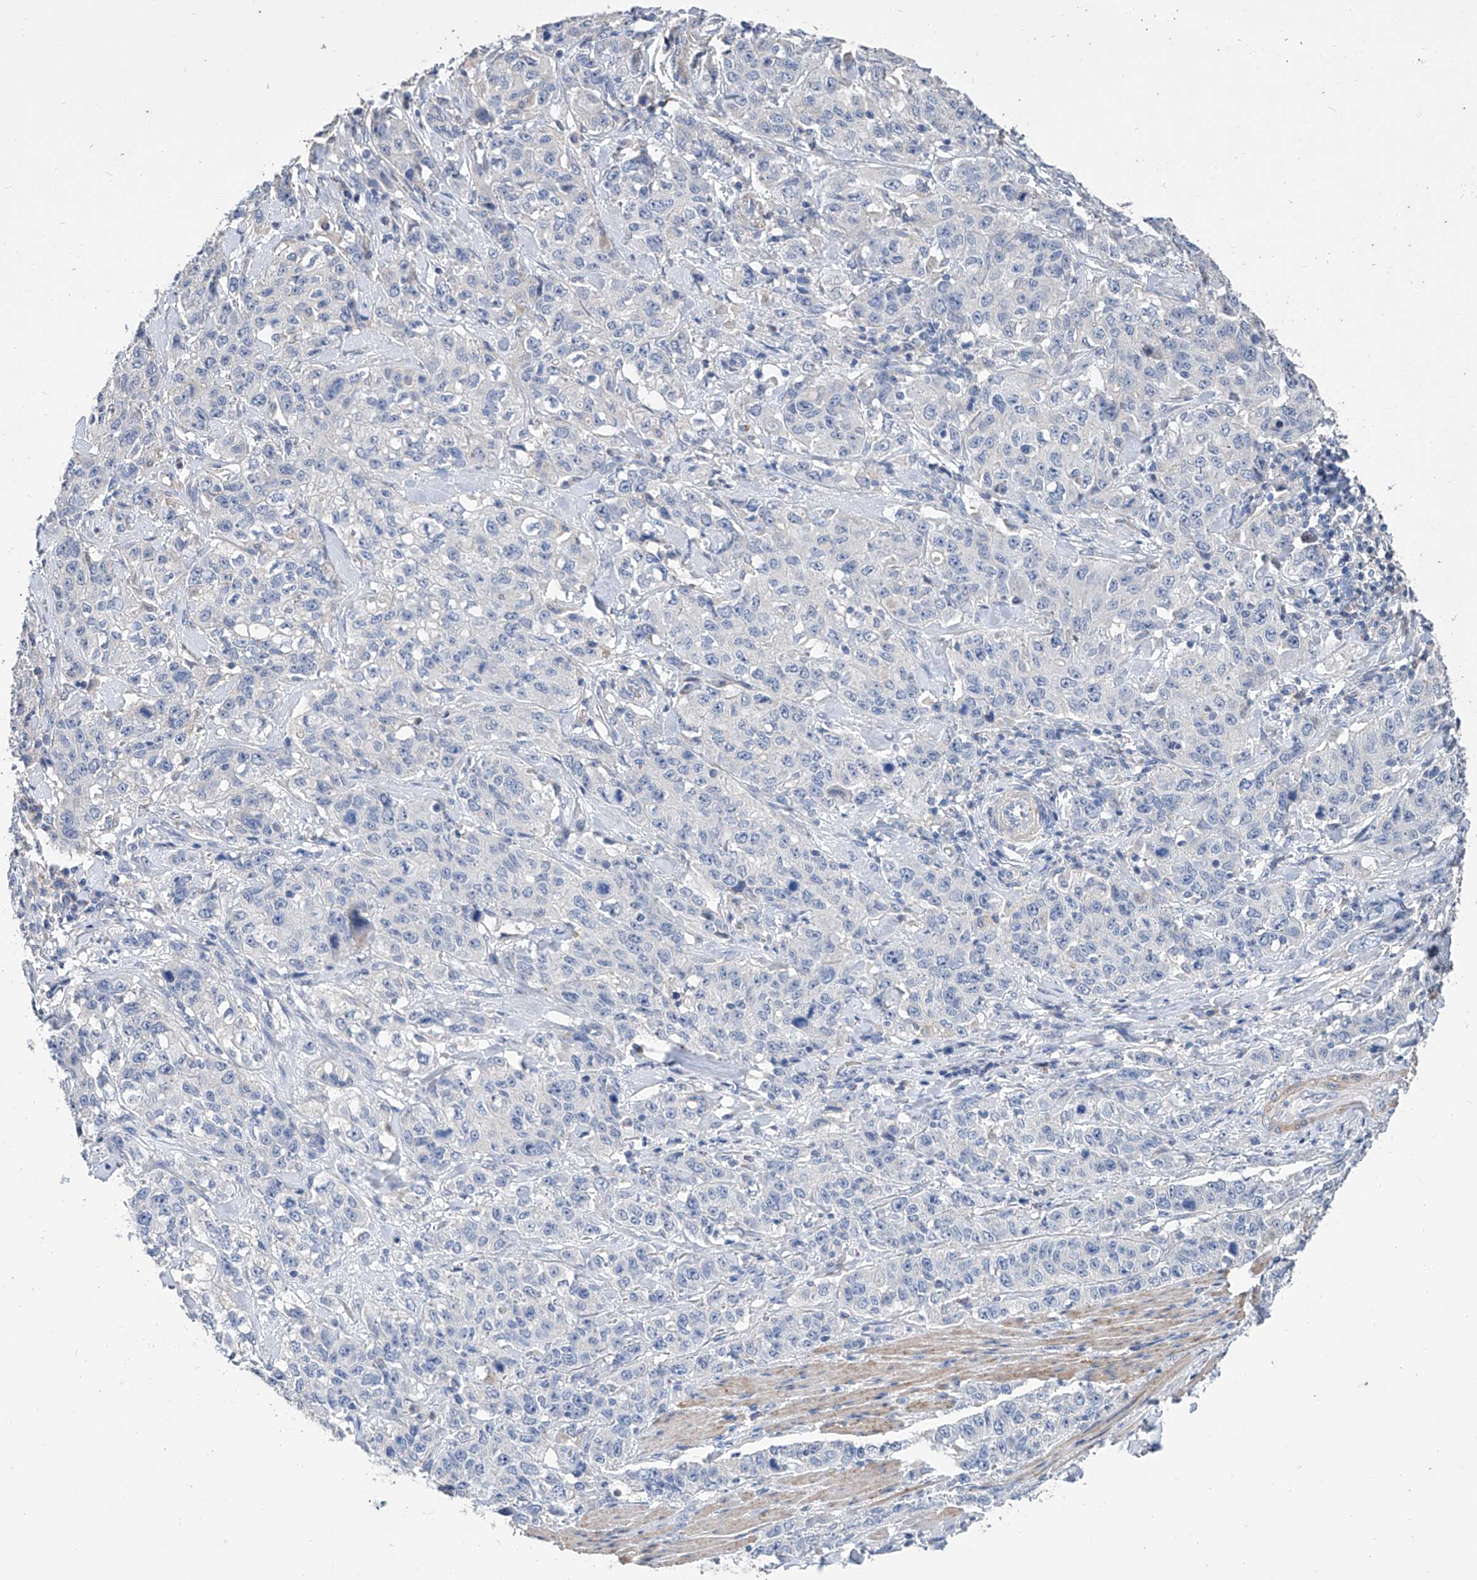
{"staining": {"intensity": "negative", "quantity": "none", "location": "none"}, "tissue": "stomach cancer", "cell_type": "Tumor cells", "image_type": "cancer", "snomed": [{"axis": "morphology", "description": "Adenocarcinoma, NOS"}, {"axis": "topography", "description": "Stomach"}], "caption": "This is a photomicrograph of IHC staining of stomach cancer (adenocarcinoma), which shows no positivity in tumor cells. The staining was performed using DAB (3,3'-diaminobenzidine) to visualize the protein expression in brown, while the nuclei were stained in blue with hematoxylin (Magnification: 20x).", "gene": "GPT", "patient": {"sex": "male", "age": 48}}